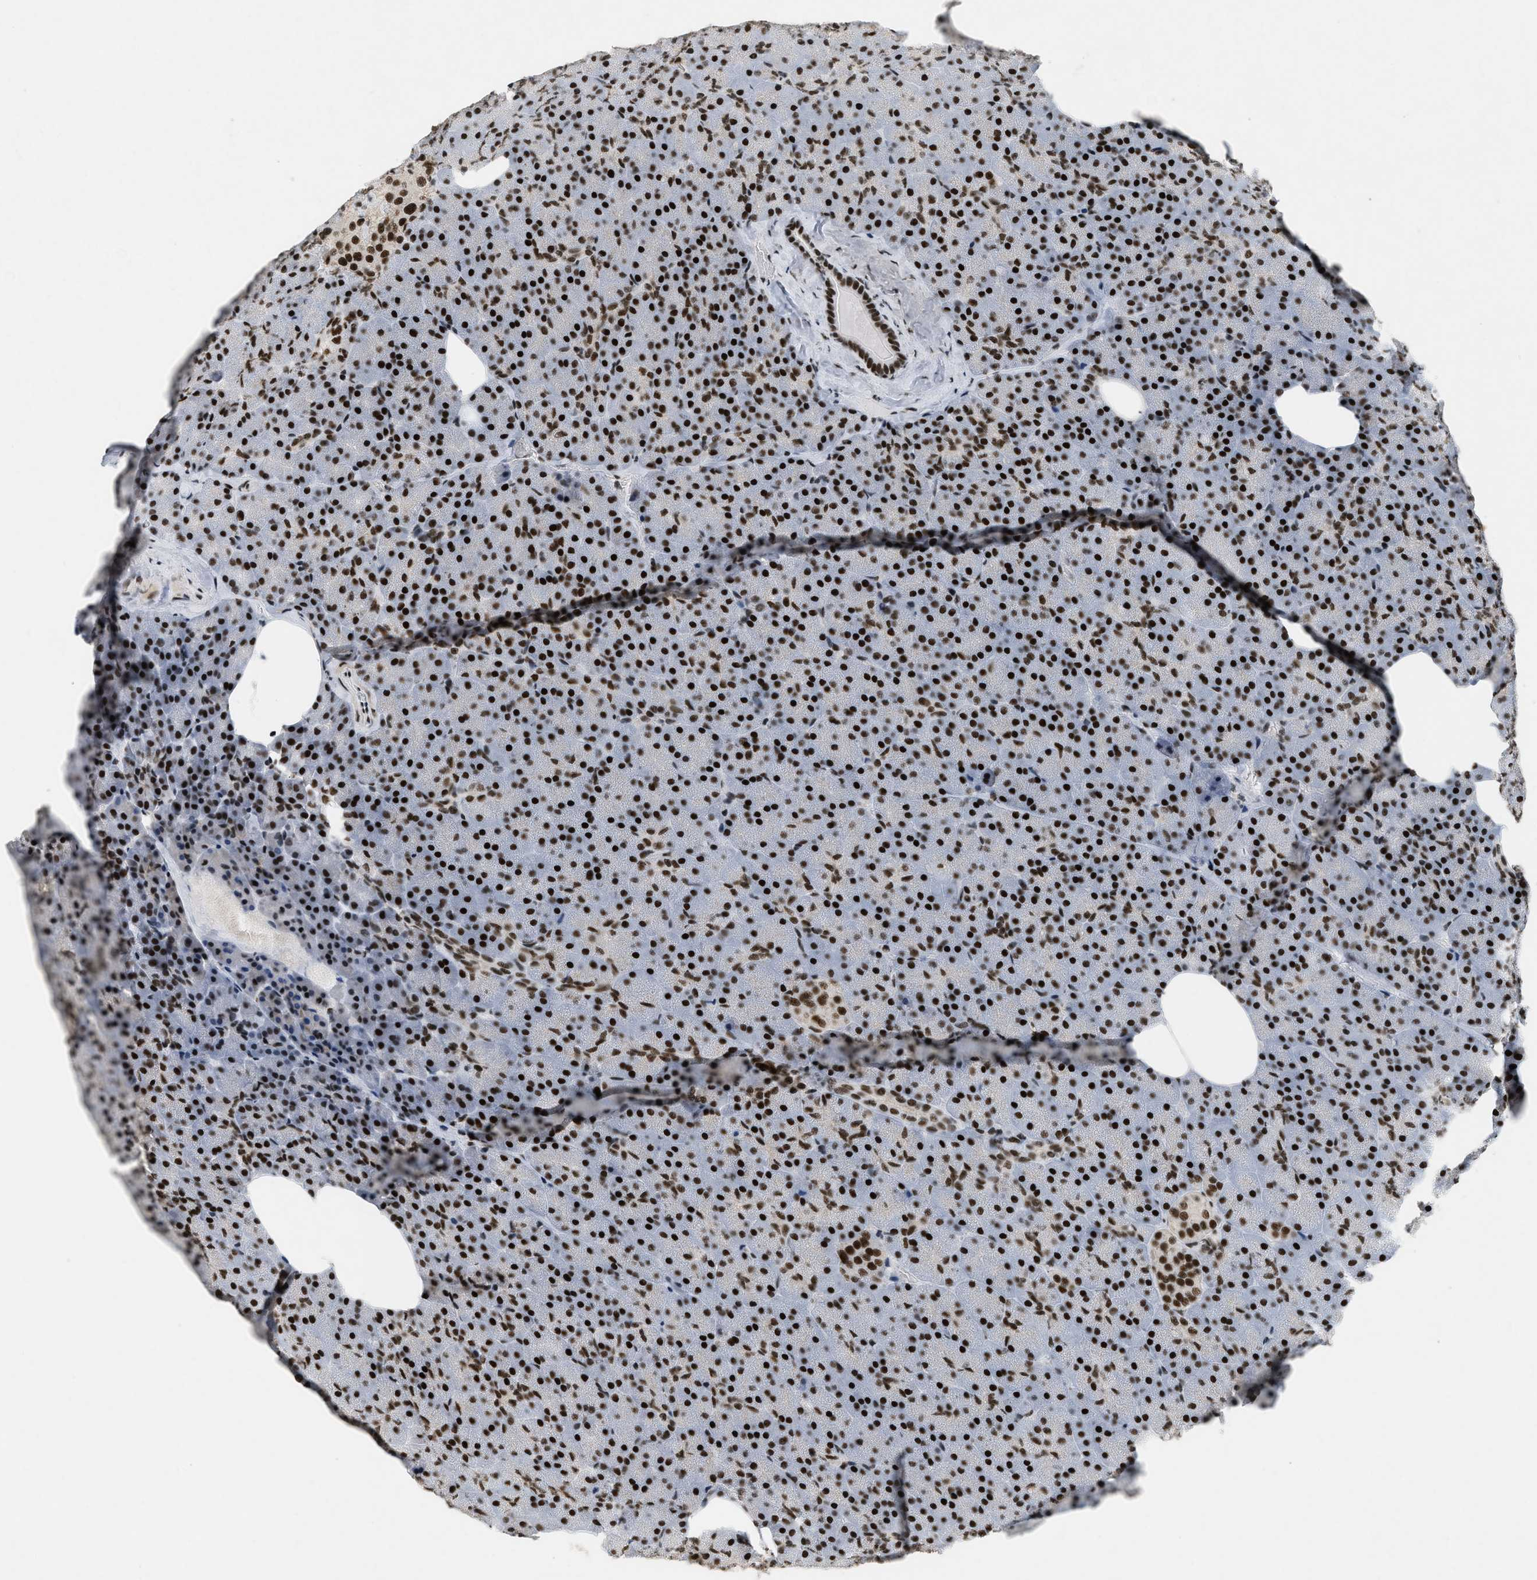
{"staining": {"intensity": "strong", "quantity": ">75%", "location": "nuclear"}, "tissue": "pancreas", "cell_type": "Exocrine glandular cells", "image_type": "normal", "snomed": [{"axis": "morphology", "description": "Normal tissue, NOS"}, {"axis": "topography", "description": "Pancreas"}], "caption": "Immunohistochemical staining of unremarkable human pancreas exhibits >75% levels of strong nuclear protein staining in approximately >75% of exocrine glandular cells. (DAB IHC with brightfield microscopy, high magnification).", "gene": "SMARCB1", "patient": {"sex": "female", "age": 35}}